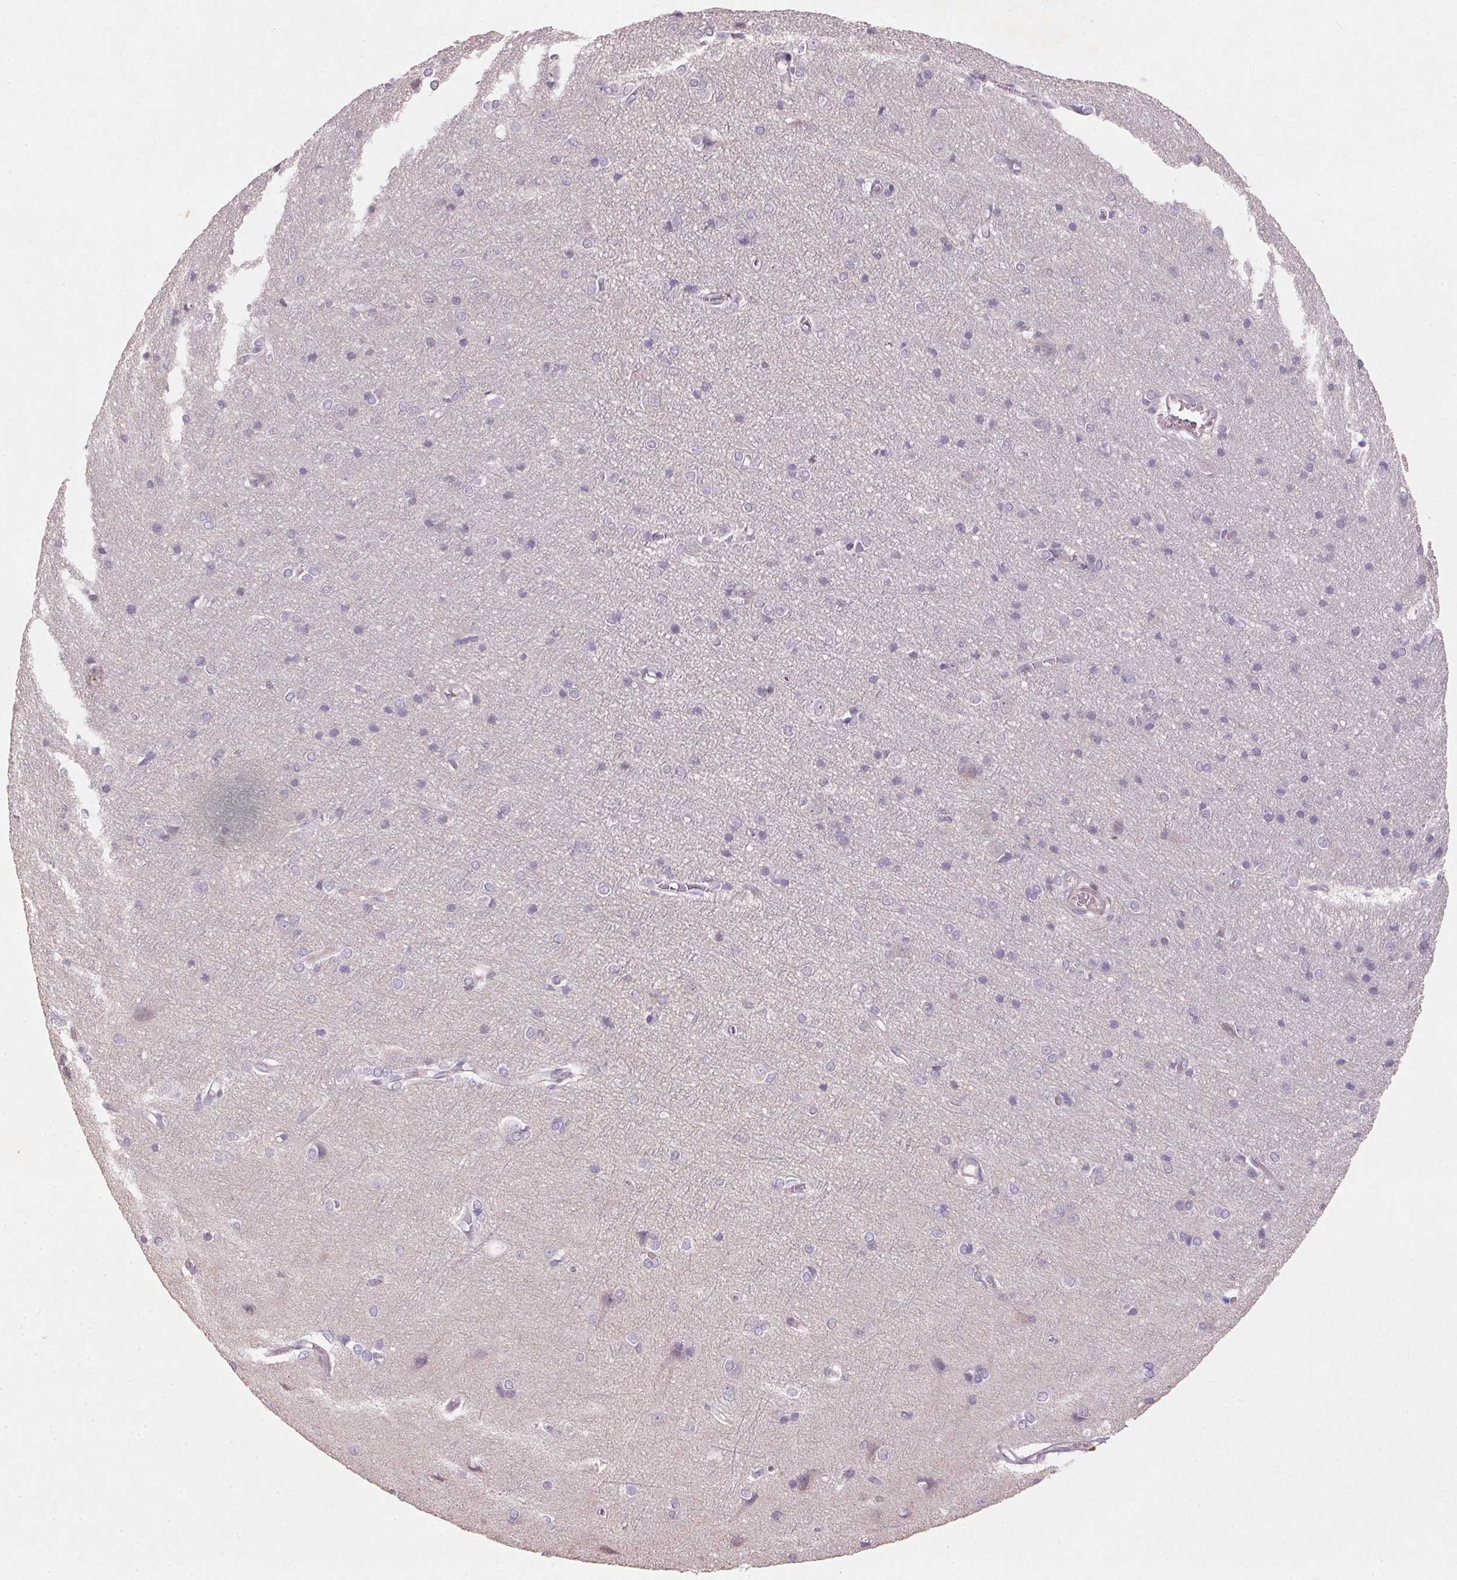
{"staining": {"intensity": "weak", "quantity": ">75%", "location": "cytoplasmic/membranous"}, "tissue": "cerebral cortex", "cell_type": "Endothelial cells", "image_type": "normal", "snomed": [{"axis": "morphology", "description": "Normal tissue, NOS"}, {"axis": "topography", "description": "Cerebral cortex"}], "caption": "DAB immunohistochemical staining of unremarkable human cerebral cortex exhibits weak cytoplasmic/membranous protein staining in about >75% of endothelial cells. The protein of interest is shown in brown color, while the nuclei are stained blue.", "gene": "KCNK15", "patient": {"sex": "male", "age": 37}}